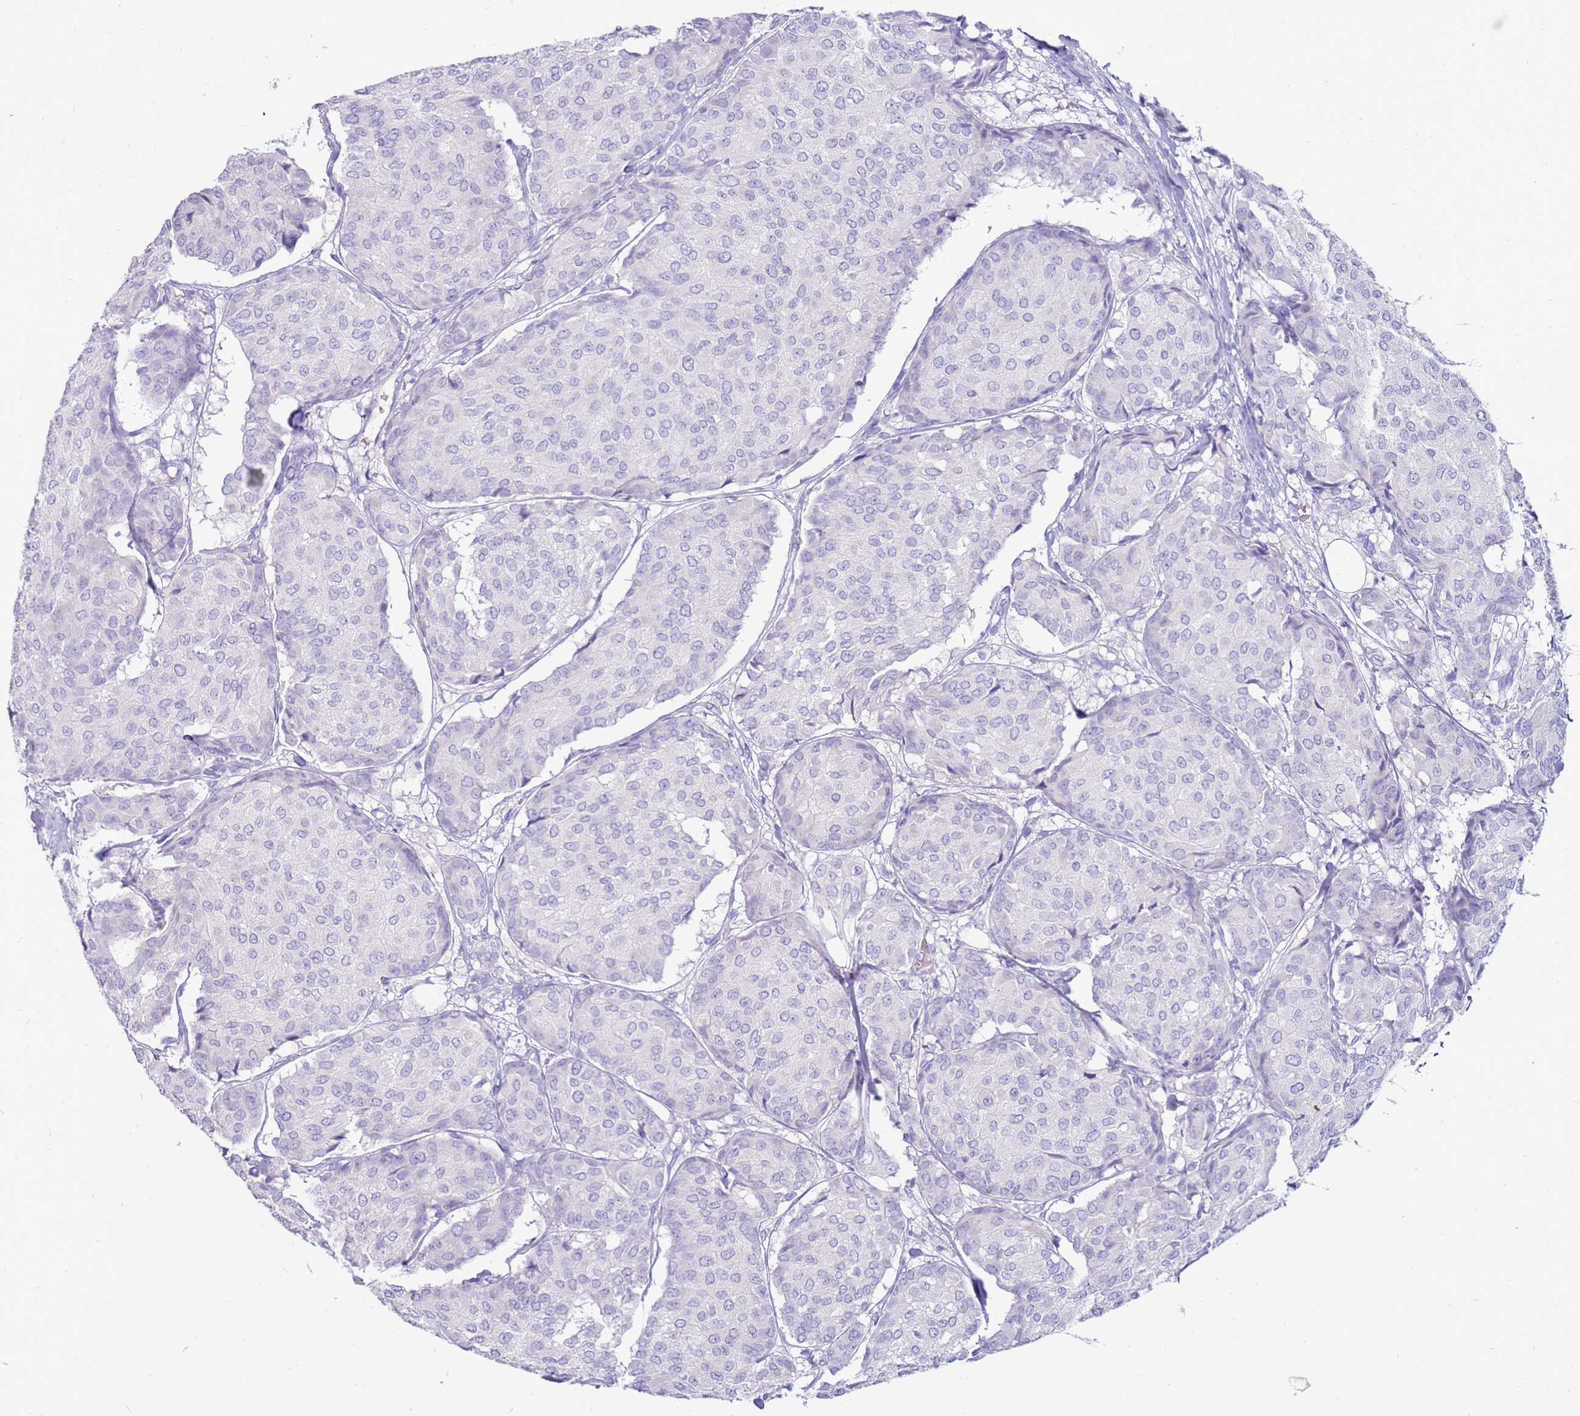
{"staining": {"intensity": "negative", "quantity": "none", "location": "none"}, "tissue": "breast cancer", "cell_type": "Tumor cells", "image_type": "cancer", "snomed": [{"axis": "morphology", "description": "Duct carcinoma"}, {"axis": "topography", "description": "Breast"}], "caption": "A photomicrograph of human breast cancer is negative for staining in tumor cells.", "gene": "EVPLL", "patient": {"sex": "female", "age": 75}}